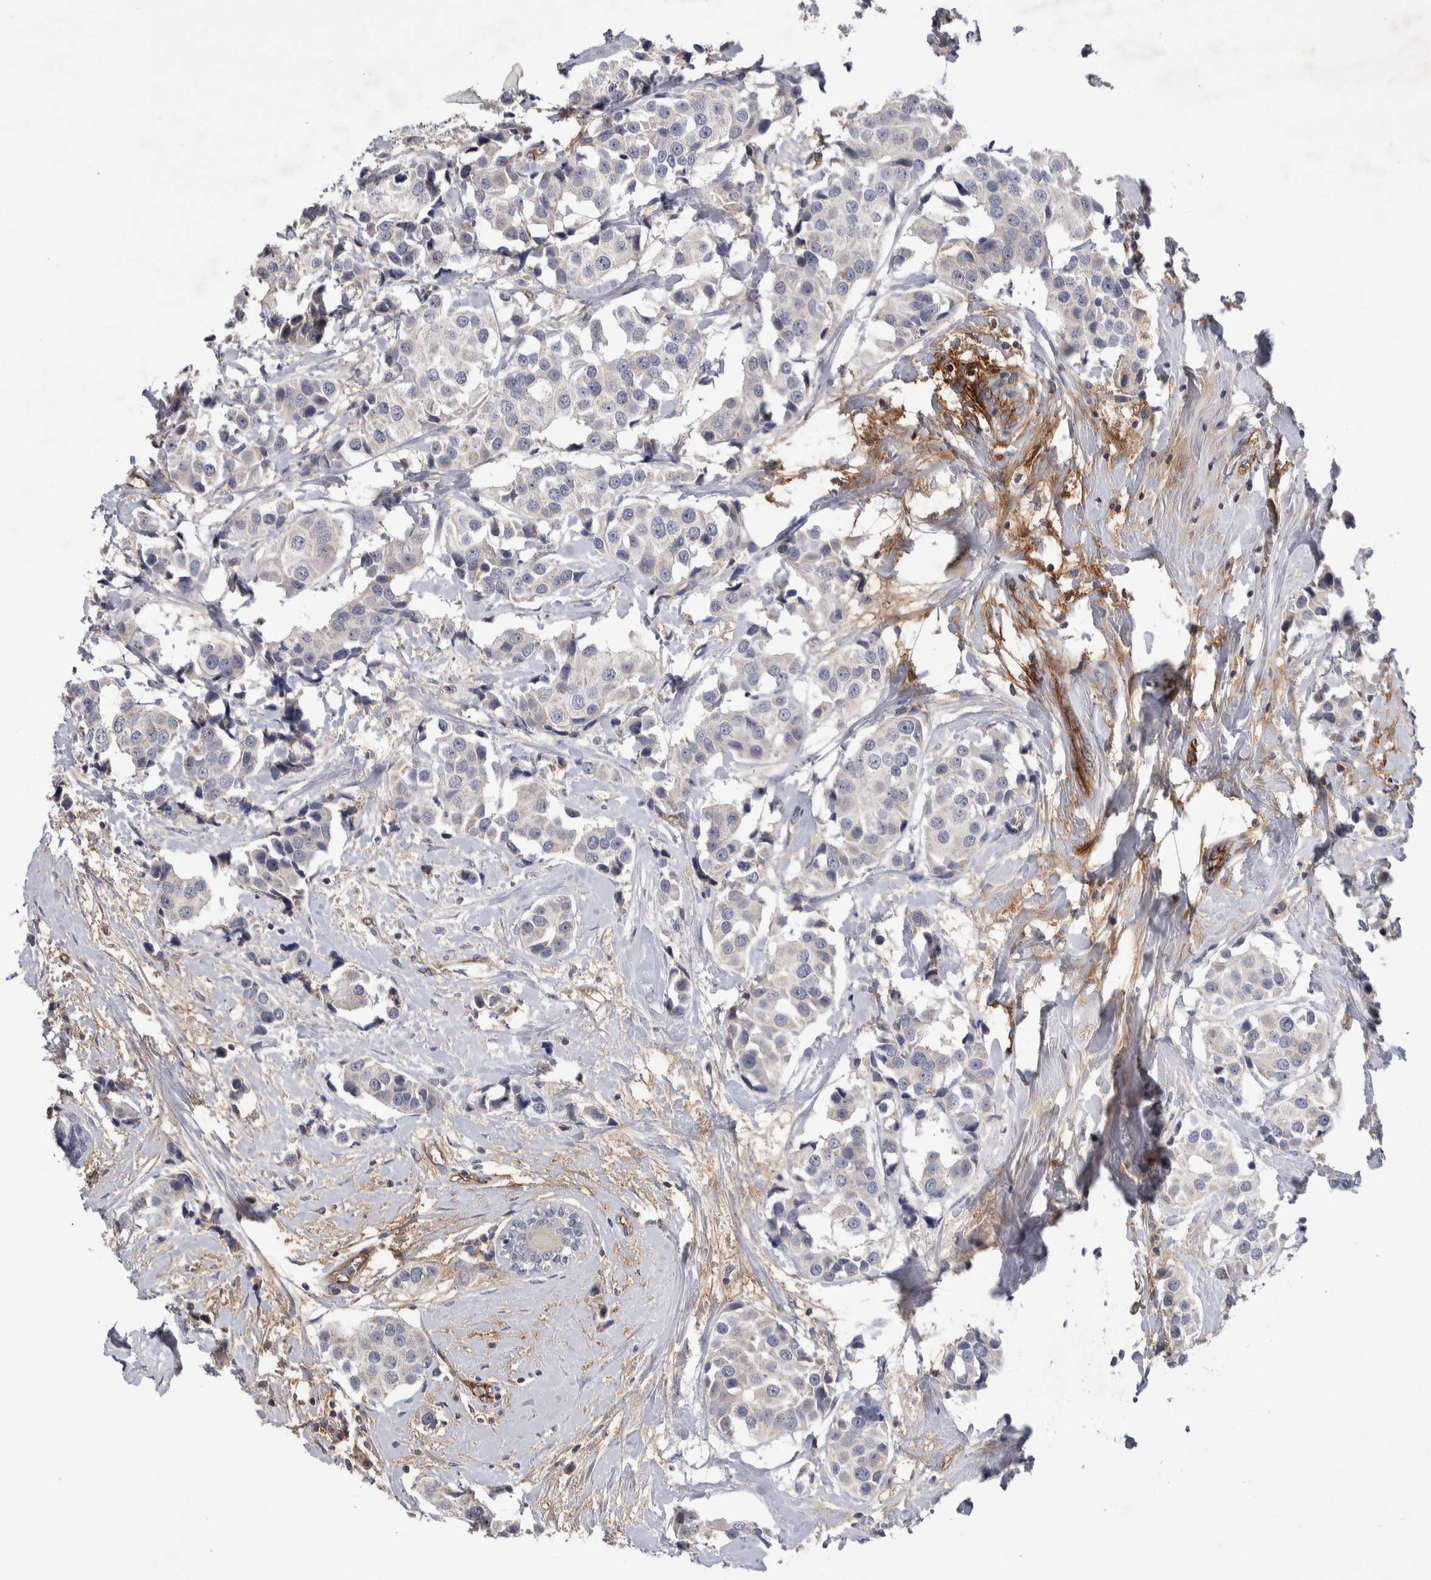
{"staining": {"intensity": "negative", "quantity": "none", "location": "none"}, "tissue": "breast cancer", "cell_type": "Tumor cells", "image_type": "cancer", "snomed": [{"axis": "morphology", "description": "Normal tissue, NOS"}, {"axis": "morphology", "description": "Duct carcinoma"}, {"axis": "topography", "description": "Breast"}], "caption": "Immunohistochemistry photomicrograph of human breast cancer (invasive ductal carcinoma) stained for a protein (brown), which shows no positivity in tumor cells.", "gene": "CEP131", "patient": {"sex": "female", "age": 39}}